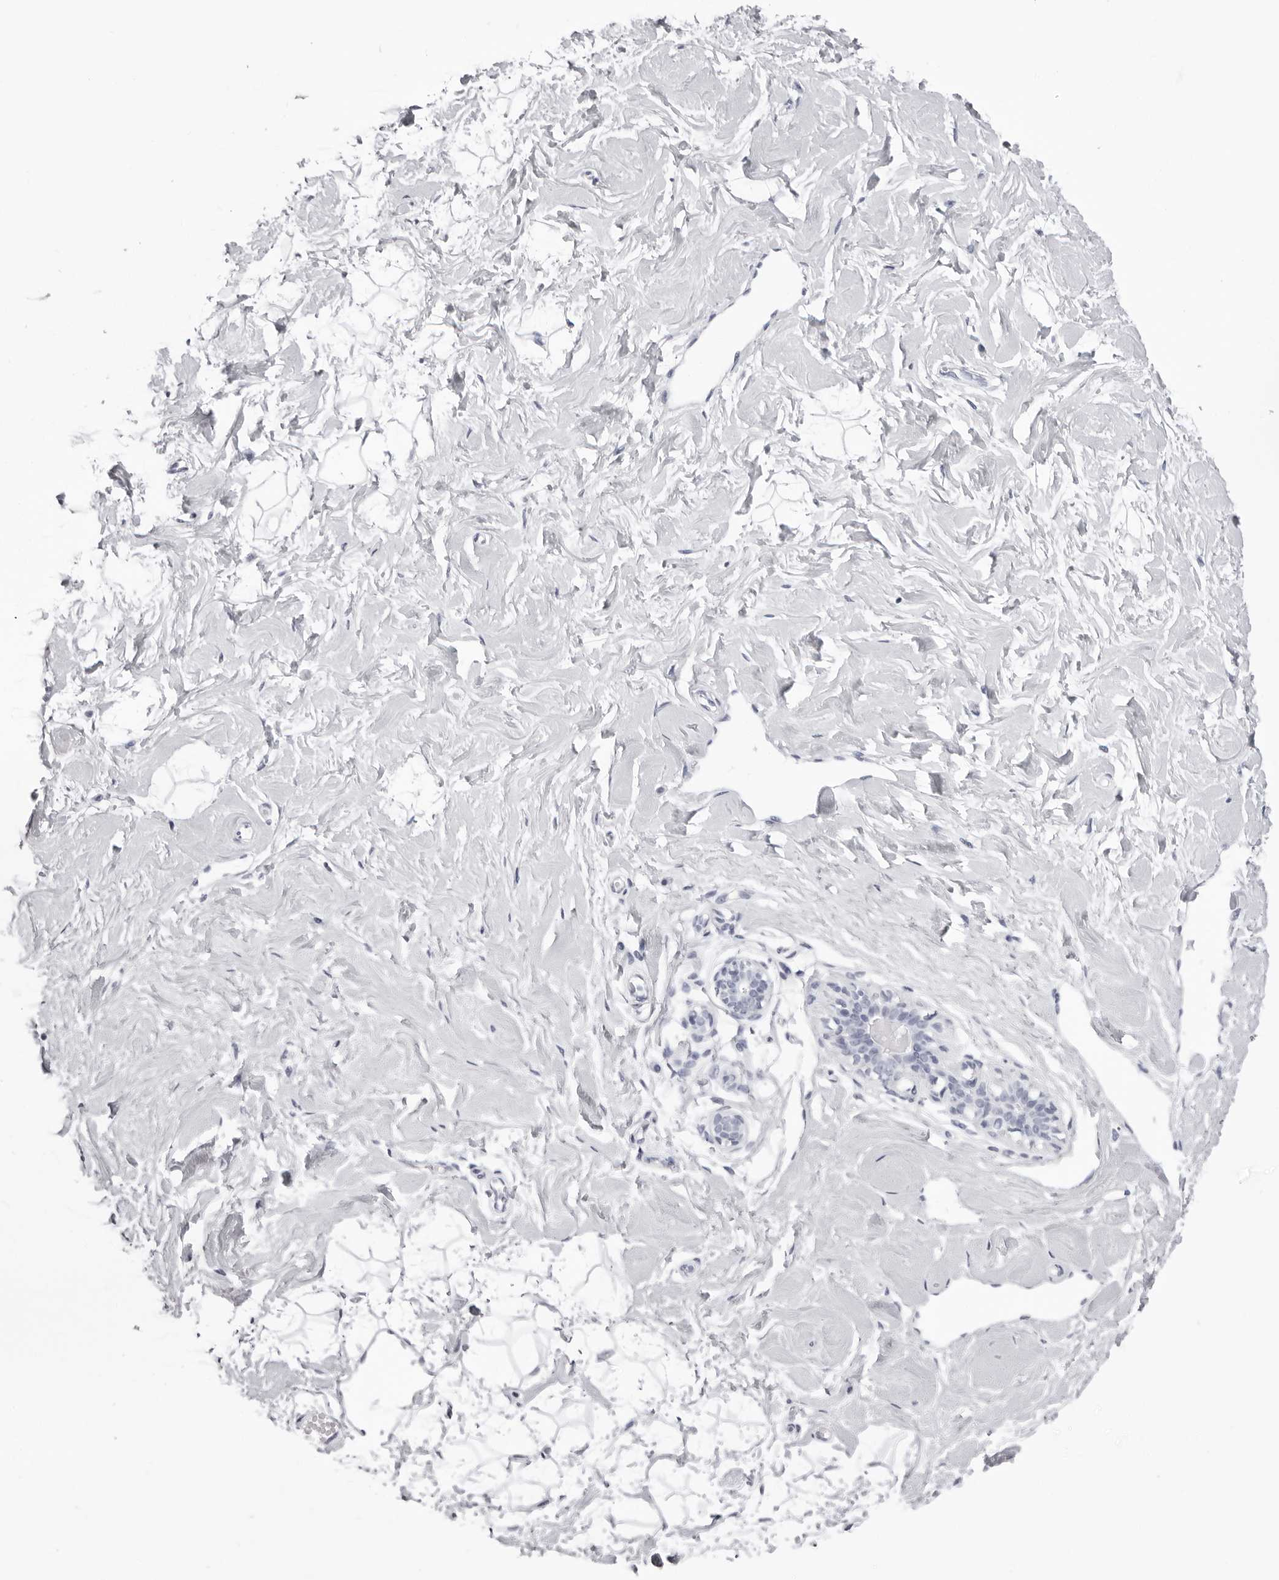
{"staining": {"intensity": "negative", "quantity": "none", "location": "none"}, "tissue": "breast", "cell_type": "Adipocytes", "image_type": "normal", "snomed": [{"axis": "morphology", "description": "Normal tissue, NOS"}, {"axis": "morphology", "description": "Adenoma, NOS"}, {"axis": "topography", "description": "Breast"}], "caption": "A micrograph of breast stained for a protein exhibits no brown staining in adipocytes. (DAB (3,3'-diaminobenzidine) immunohistochemistry (IHC) with hematoxylin counter stain).", "gene": "RHO", "patient": {"sex": "female", "age": 23}}